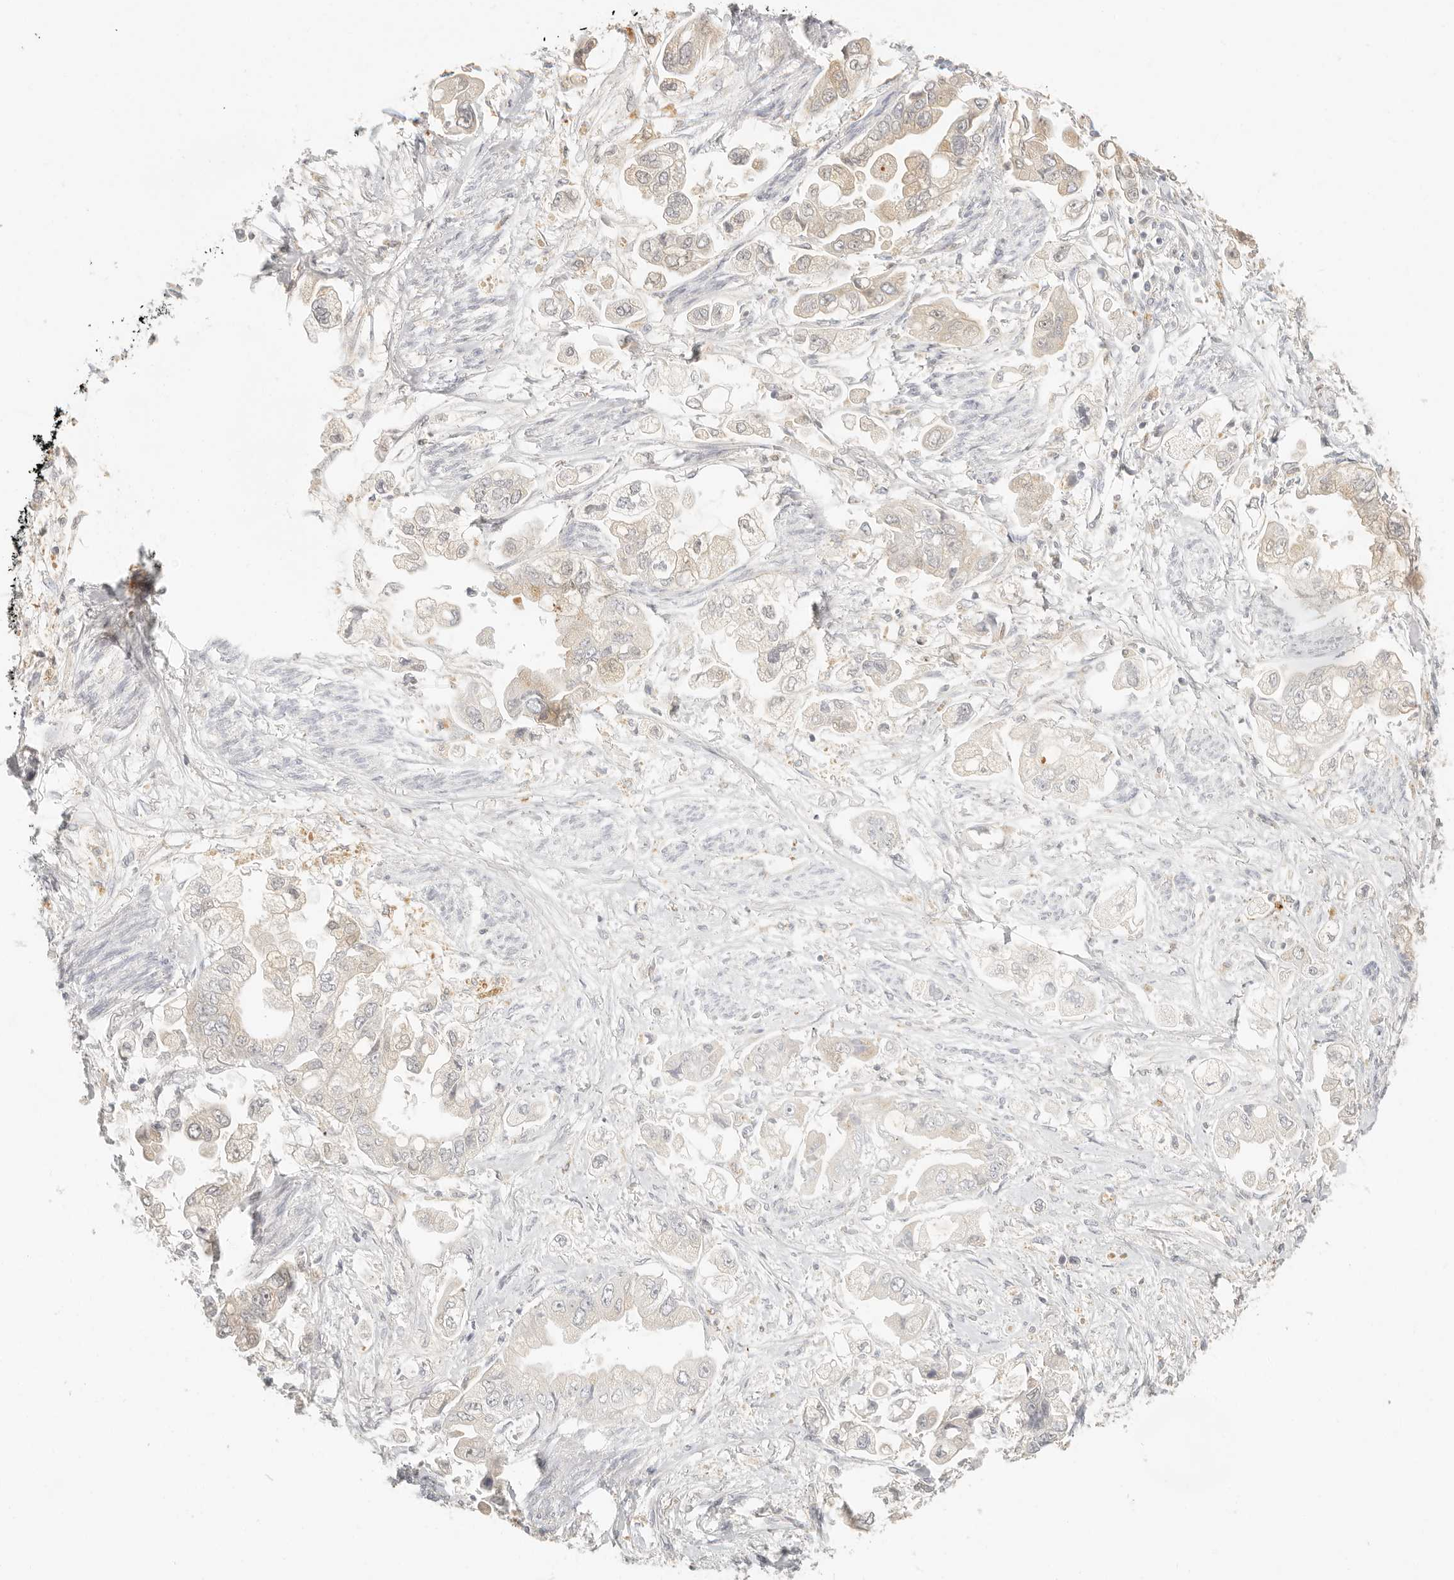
{"staining": {"intensity": "weak", "quantity": "<25%", "location": "cytoplasmic/membranous"}, "tissue": "stomach cancer", "cell_type": "Tumor cells", "image_type": "cancer", "snomed": [{"axis": "morphology", "description": "Adenocarcinoma, NOS"}, {"axis": "topography", "description": "Stomach"}], "caption": "Immunohistochemistry (IHC) of human stomach cancer reveals no expression in tumor cells.", "gene": "RNASET2", "patient": {"sex": "male", "age": 62}}